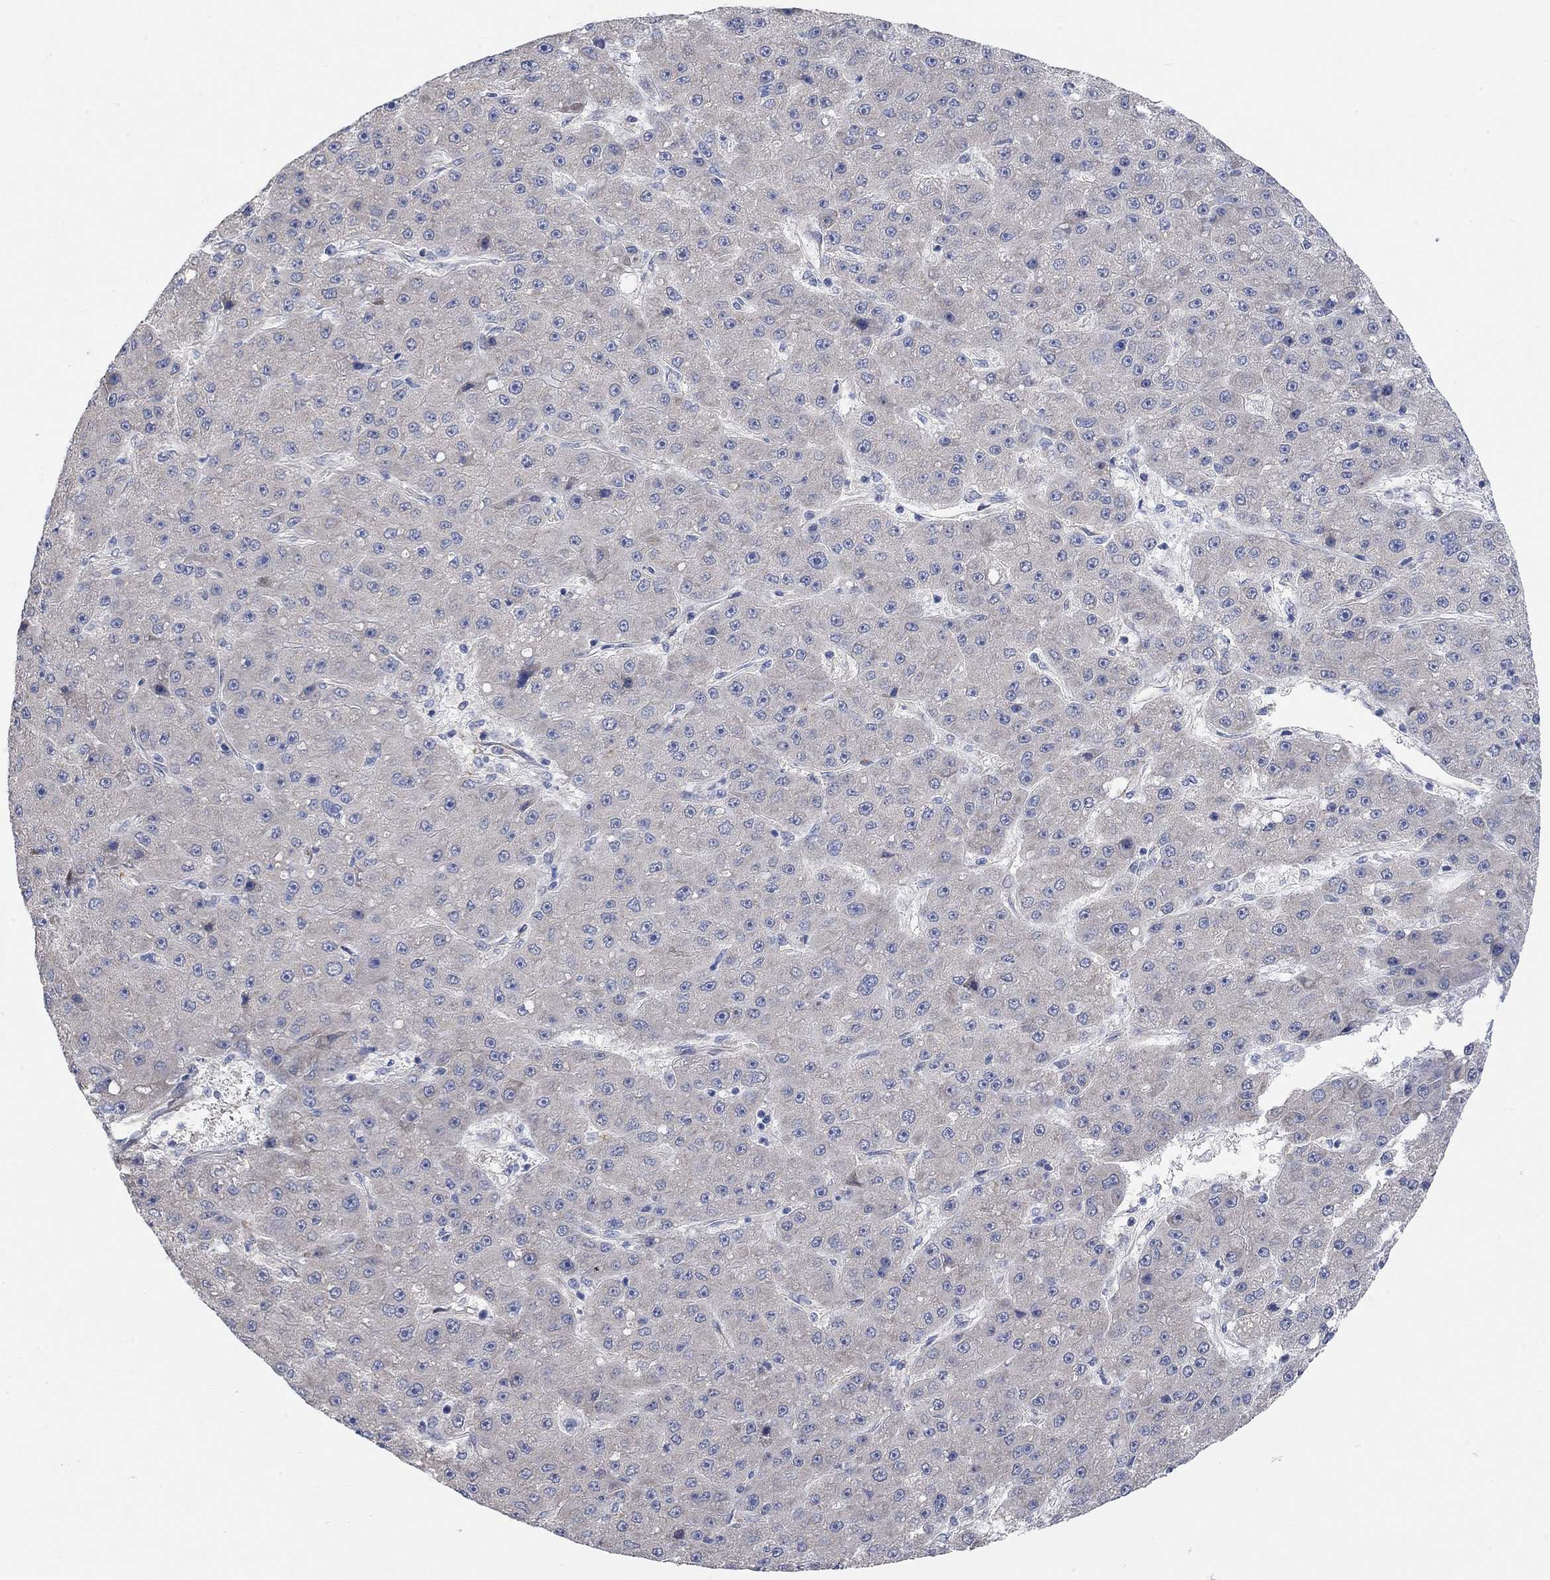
{"staining": {"intensity": "negative", "quantity": "none", "location": "none"}, "tissue": "liver cancer", "cell_type": "Tumor cells", "image_type": "cancer", "snomed": [{"axis": "morphology", "description": "Carcinoma, Hepatocellular, NOS"}, {"axis": "topography", "description": "Liver"}], "caption": "A high-resolution micrograph shows immunohistochemistry staining of hepatocellular carcinoma (liver), which shows no significant positivity in tumor cells. (IHC, brightfield microscopy, high magnification).", "gene": "SYT16", "patient": {"sex": "male", "age": 67}}